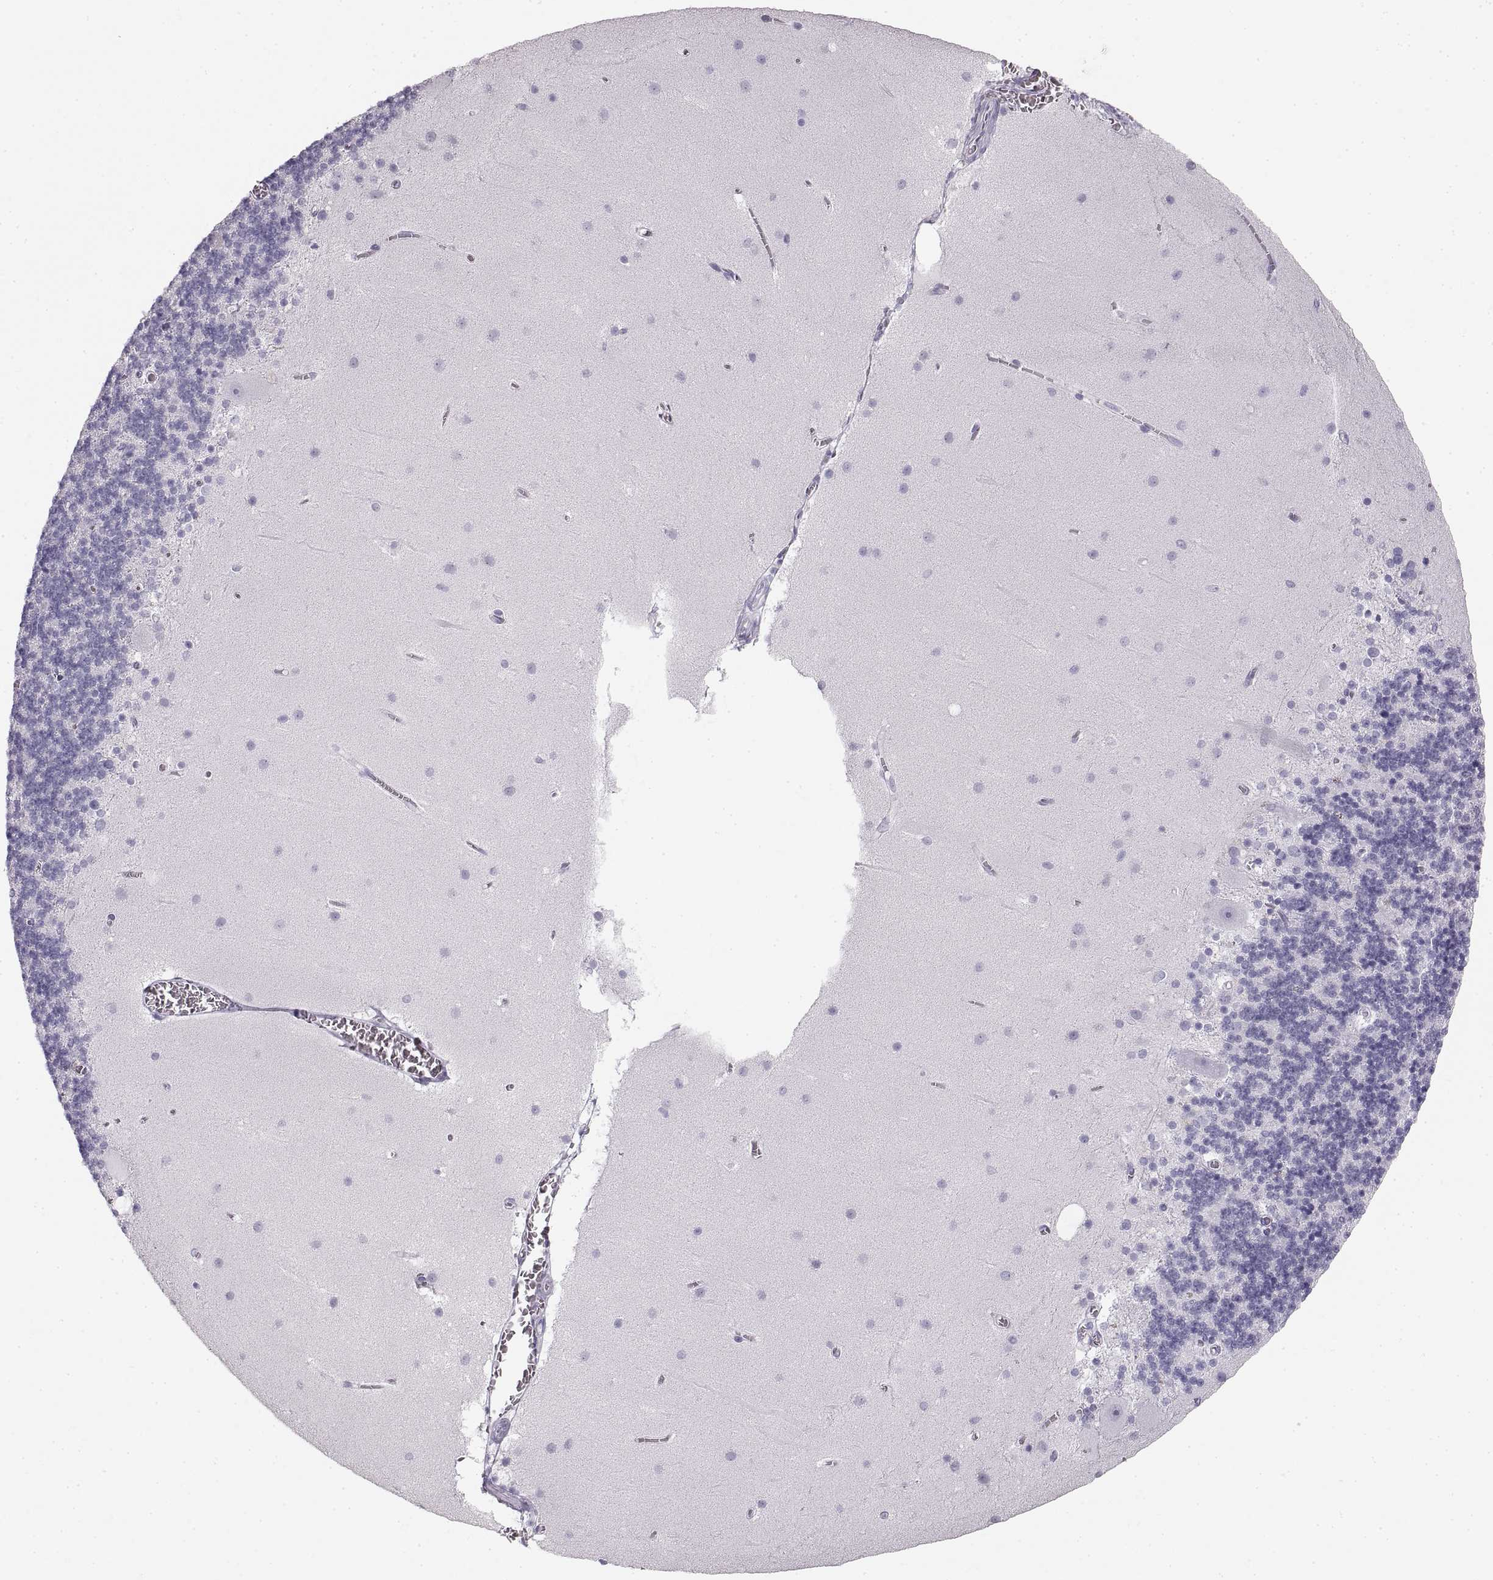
{"staining": {"intensity": "negative", "quantity": "none", "location": "none"}, "tissue": "cerebellum", "cell_type": "Cells in granular layer", "image_type": "normal", "snomed": [{"axis": "morphology", "description": "Normal tissue, NOS"}, {"axis": "topography", "description": "Cerebellum"}], "caption": "This is a photomicrograph of IHC staining of benign cerebellum, which shows no staining in cells in granular layer.", "gene": "CRYAA", "patient": {"sex": "male", "age": 70}}